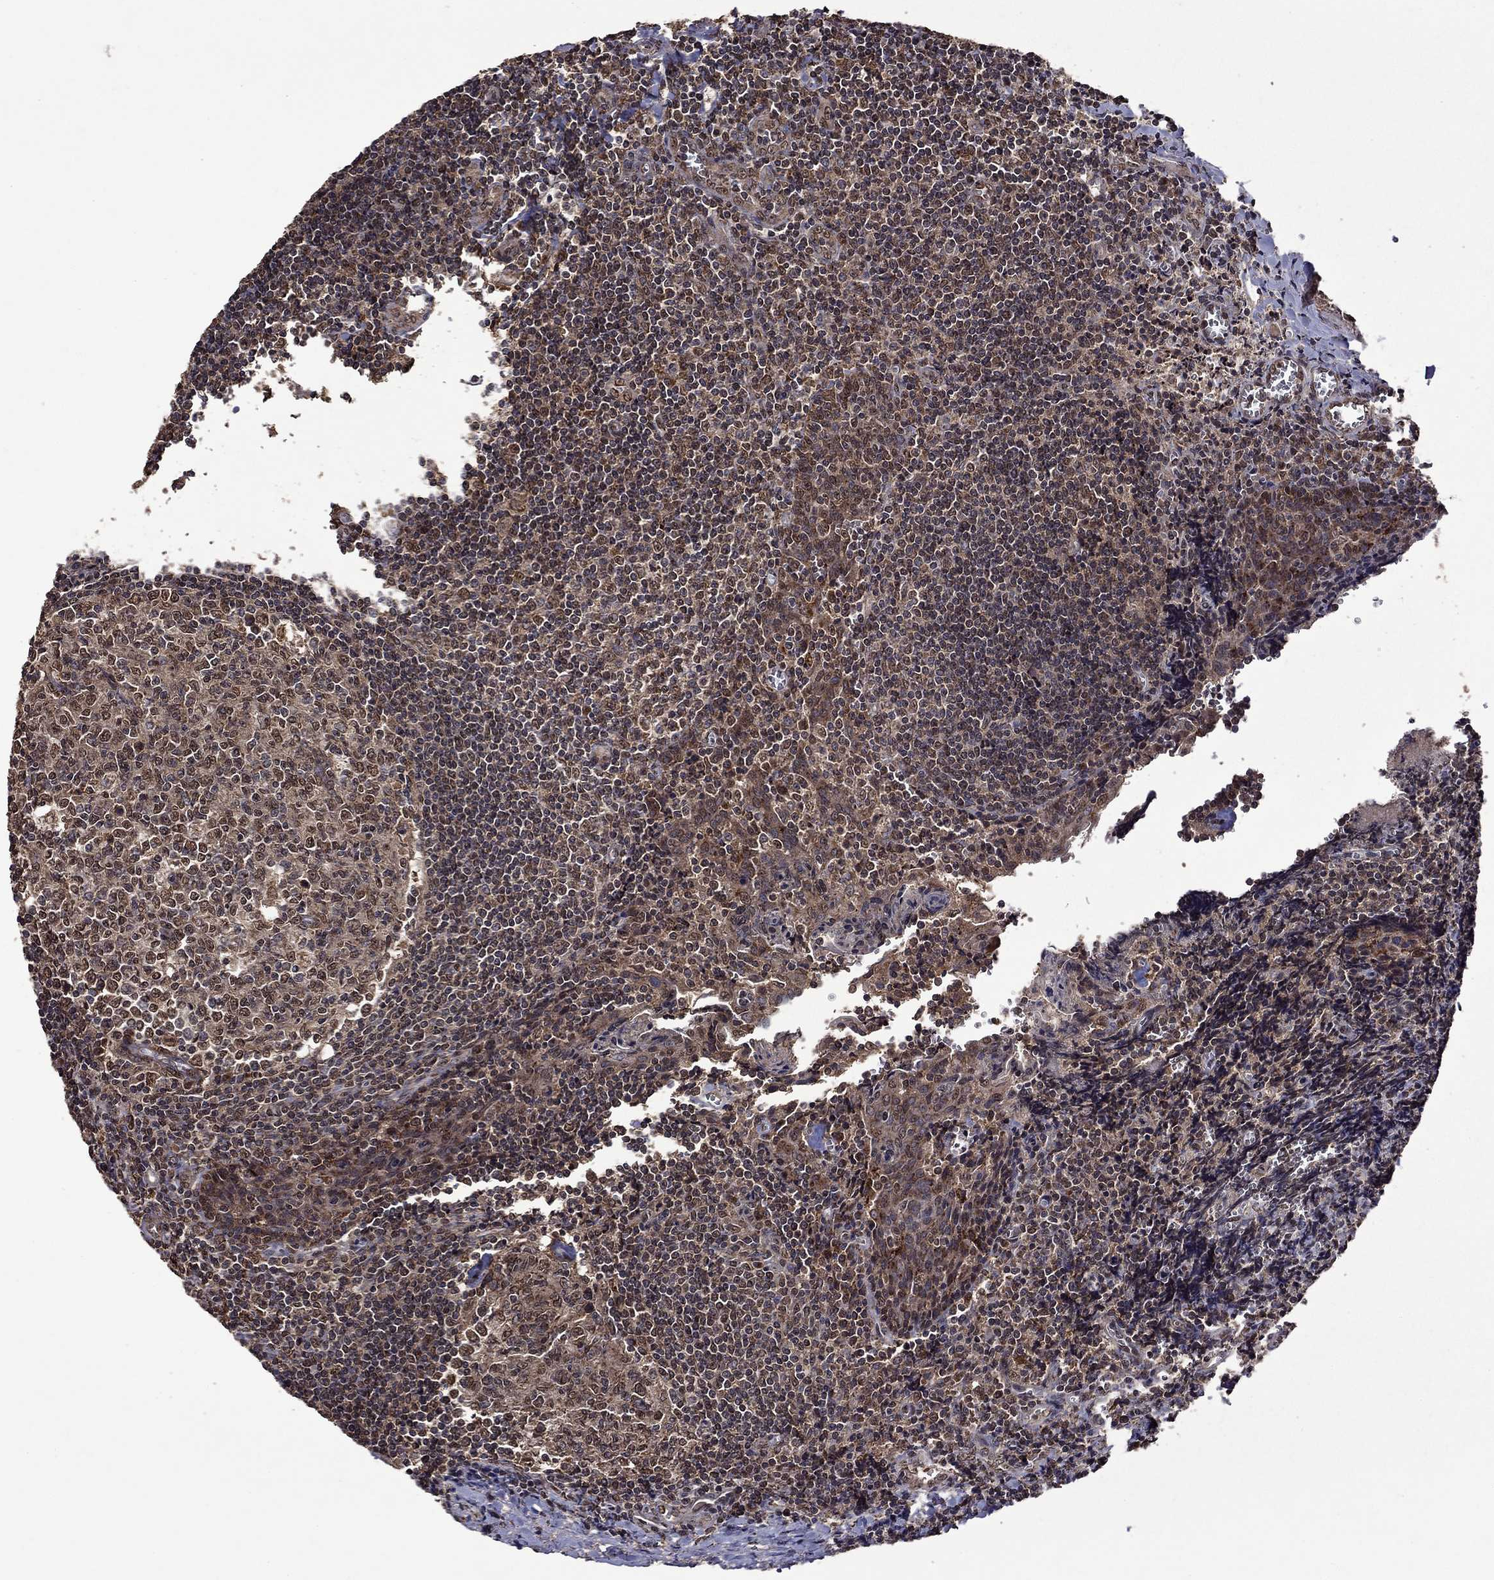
{"staining": {"intensity": "moderate", "quantity": "25%-75%", "location": "cytoplasmic/membranous"}, "tissue": "tonsil", "cell_type": "Germinal center cells", "image_type": "normal", "snomed": [{"axis": "morphology", "description": "Normal tissue, NOS"}, {"axis": "morphology", "description": "Inflammation, NOS"}, {"axis": "topography", "description": "Tonsil"}], "caption": "A histopathology image of human tonsil stained for a protein demonstrates moderate cytoplasmic/membranous brown staining in germinal center cells. (DAB (3,3'-diaminobenzidine) IHC, brown staining for protein, blue staining for nuclei).", "gene": "ITM2B", "patient": {"sex": "female", "age": 31}}